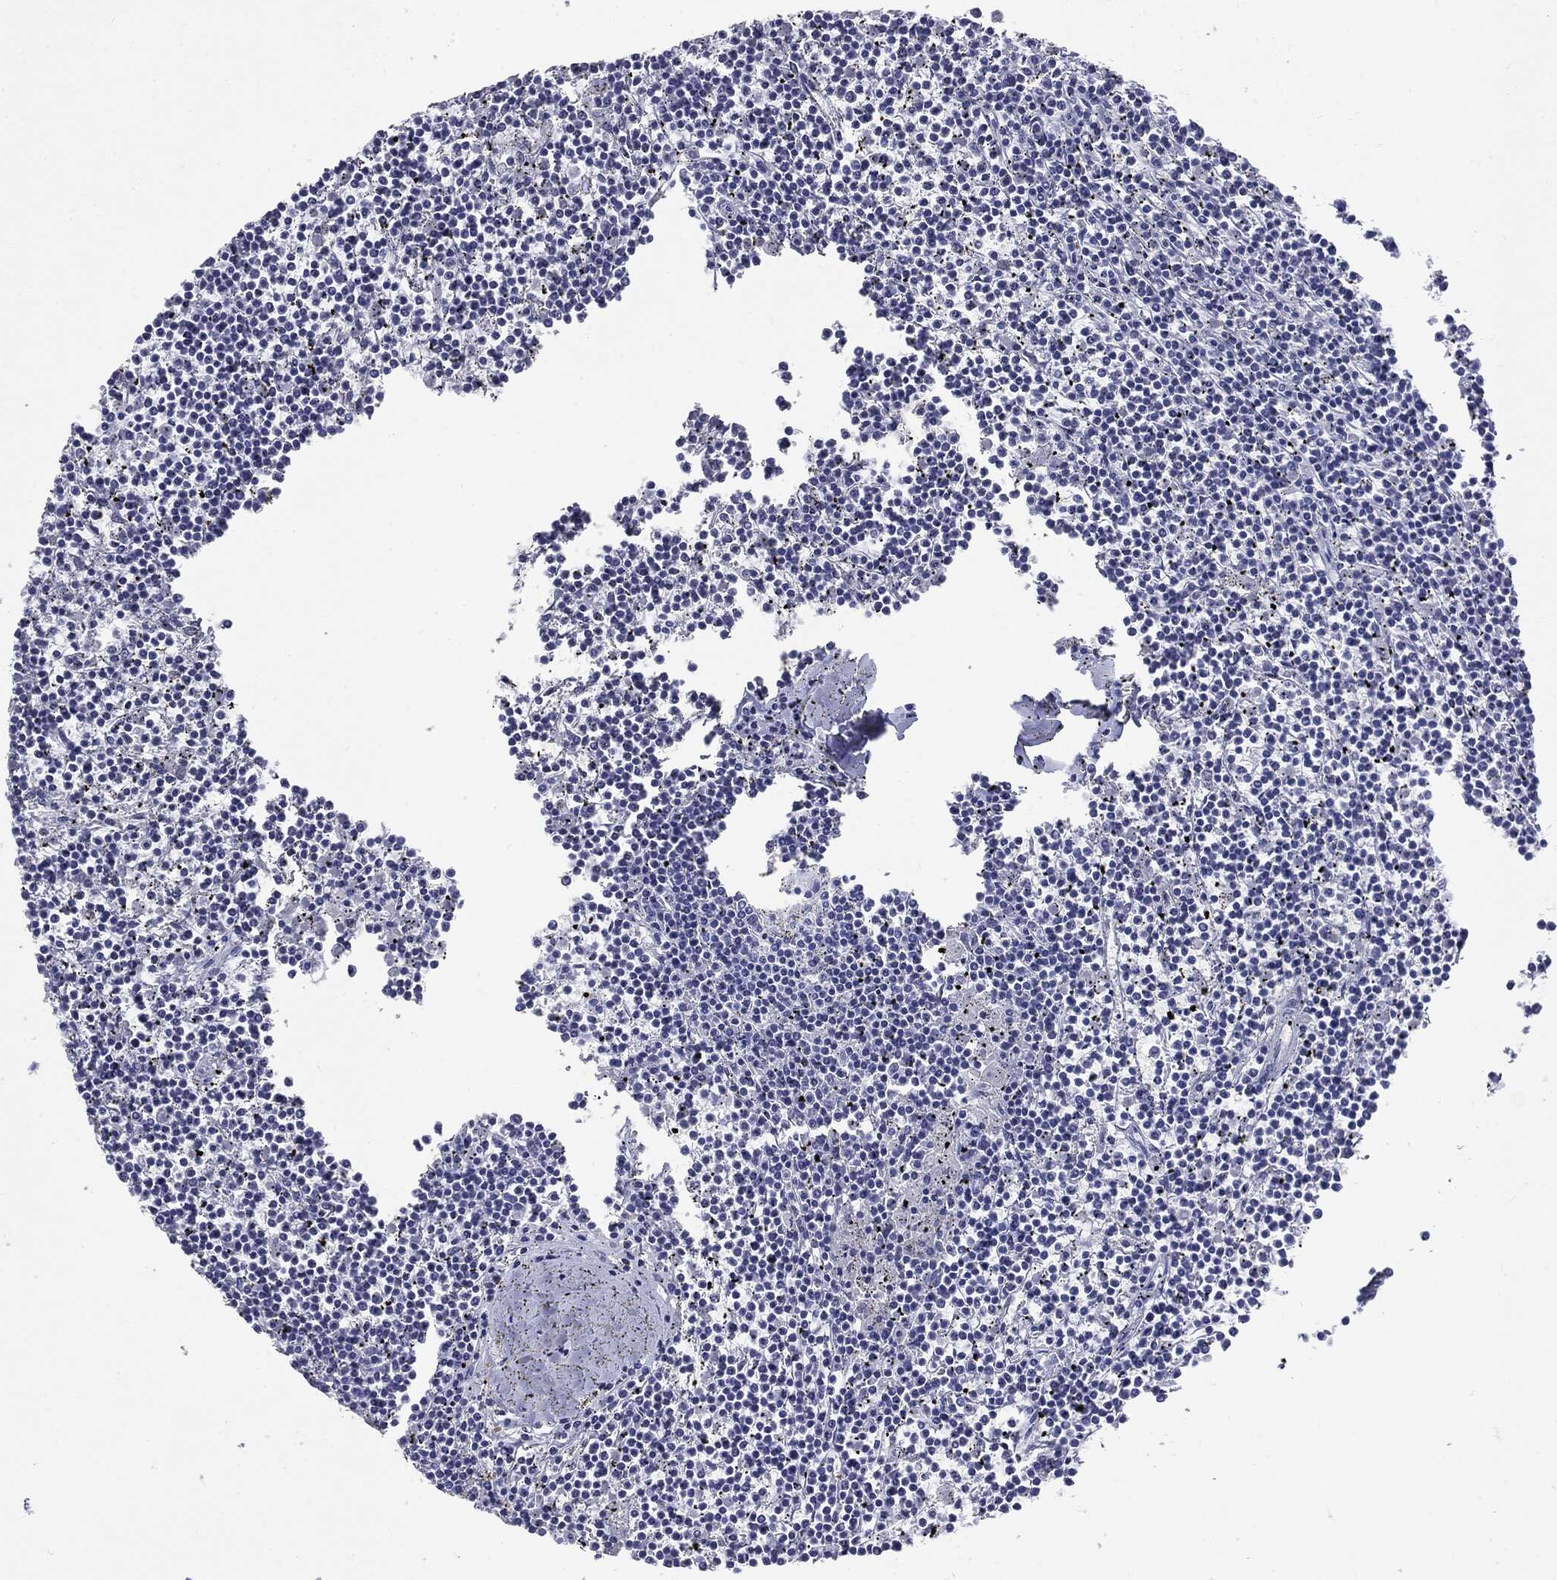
{"staining": {"intensity": "negative", "quantity": "none", "location": "none"}, "tissue": "lymphoma", "cell_type": "Tumor cells", "image_type": "cancer", "snomed": [{"axis": "morphology", "description": "Malignant lymphoma, non-Hodgkin's type, Low grade"}, {"axis": "topography", "description": "Spleen"}], "caption": "Immunohistochemistry (IHC) micrograph of neoplastic tissue: low-grade malignant lymphoma, non-Hodgkin's type stained with DAB (3,3'-diaminobenzidine) shows no significant protein expression in tumor cells.", "gene": "TSHB", "patient": {"sex": "female", "age": 19}}